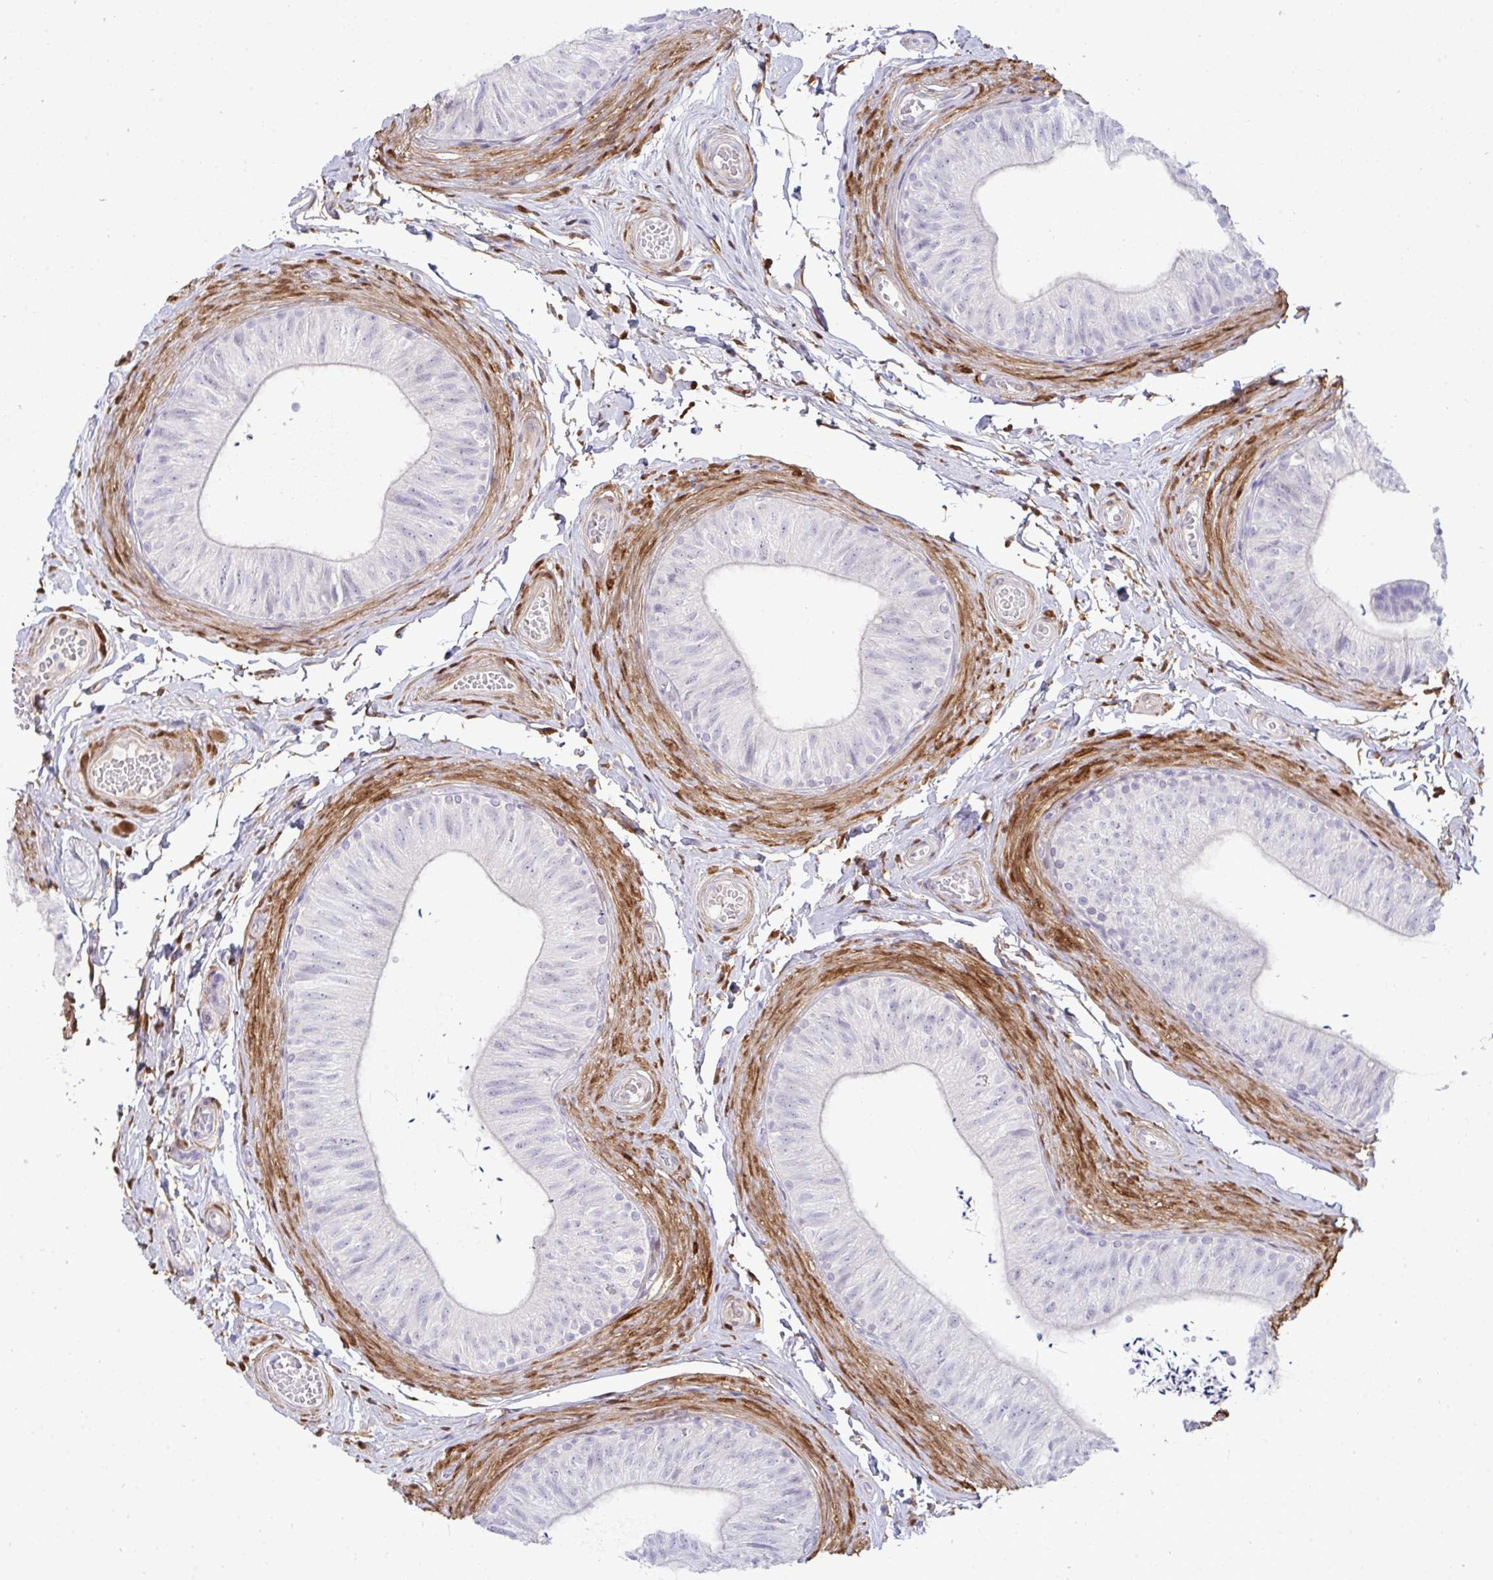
{"staining": {"intensity": "negative", "quantity": "none", "location": "none"}, "tissue": "epididymis", "cell_type": "Glandular cells", "image_type": "normal", "snomed": [{"axis": "morphology", "description": "Normal tissue, NOS"}, {"axis": "topography", "description": "Epididymis, spermatic cord, NOS"}, {"axis": "topography", "description": "Epididymis"}, {"axis": "topography", "description": "Peripheral nerve tissue"}], "caption": "Epididymis stained for a protein using immunohistochemistry (IHC) demonstrates no staining glandular cells.", "gene": "HSPB6", "patient": {"sex": "male", "age": 29}}